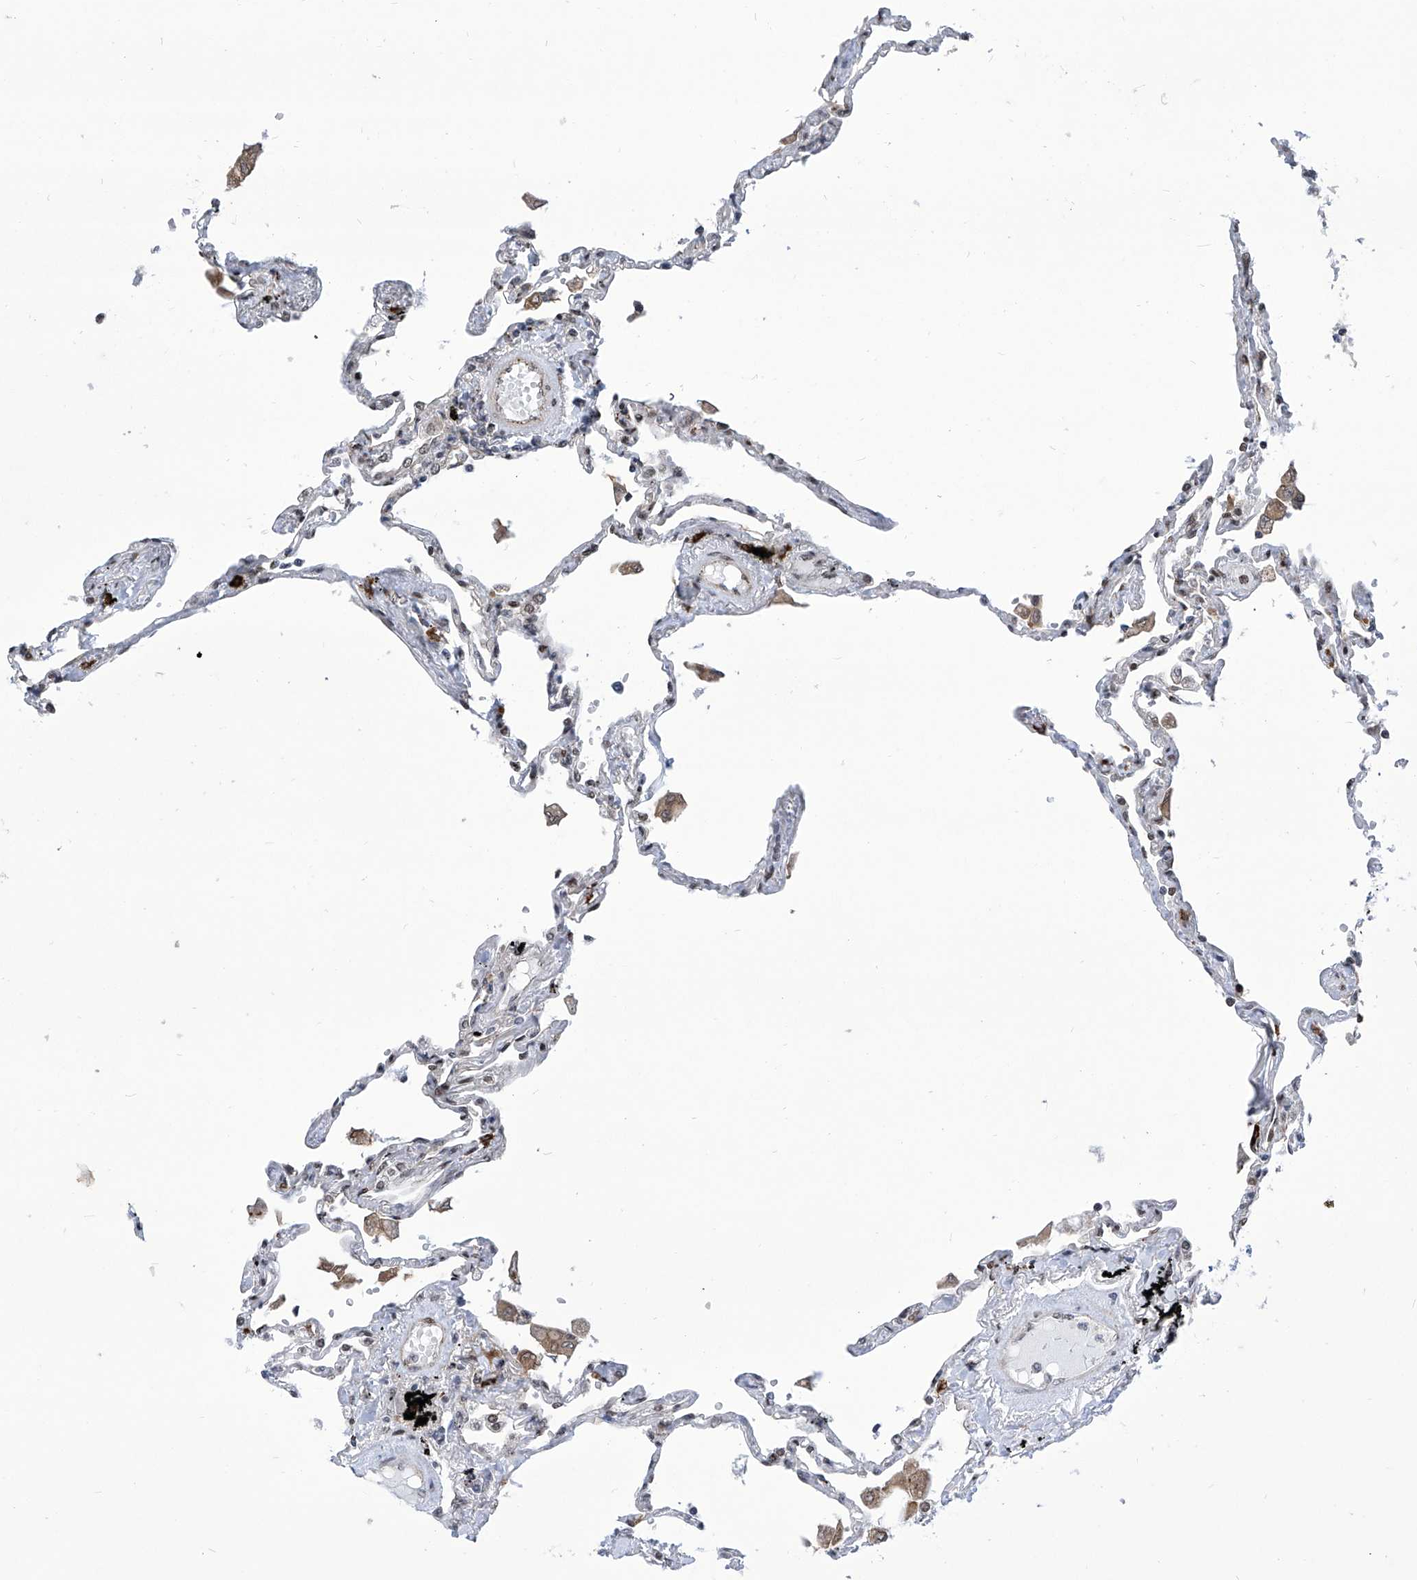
{"staining": {"intensity": "negative", "quantity": "none", "location": "none"}, "tissue": "lung", "cell_type": "Alveolar cells", "image_type": "normal", "snomed": [{"axis": "morphology", "description": "Normal tissue, NOS"}, {"axis": "topography", "description": "Lung"}], "caption": "Immunohistochemical staining of benign lung exhibits no significant positivity in alveolar cells.", "gene": "CEP290", "patient": {"sex": "female", "age": 67}}